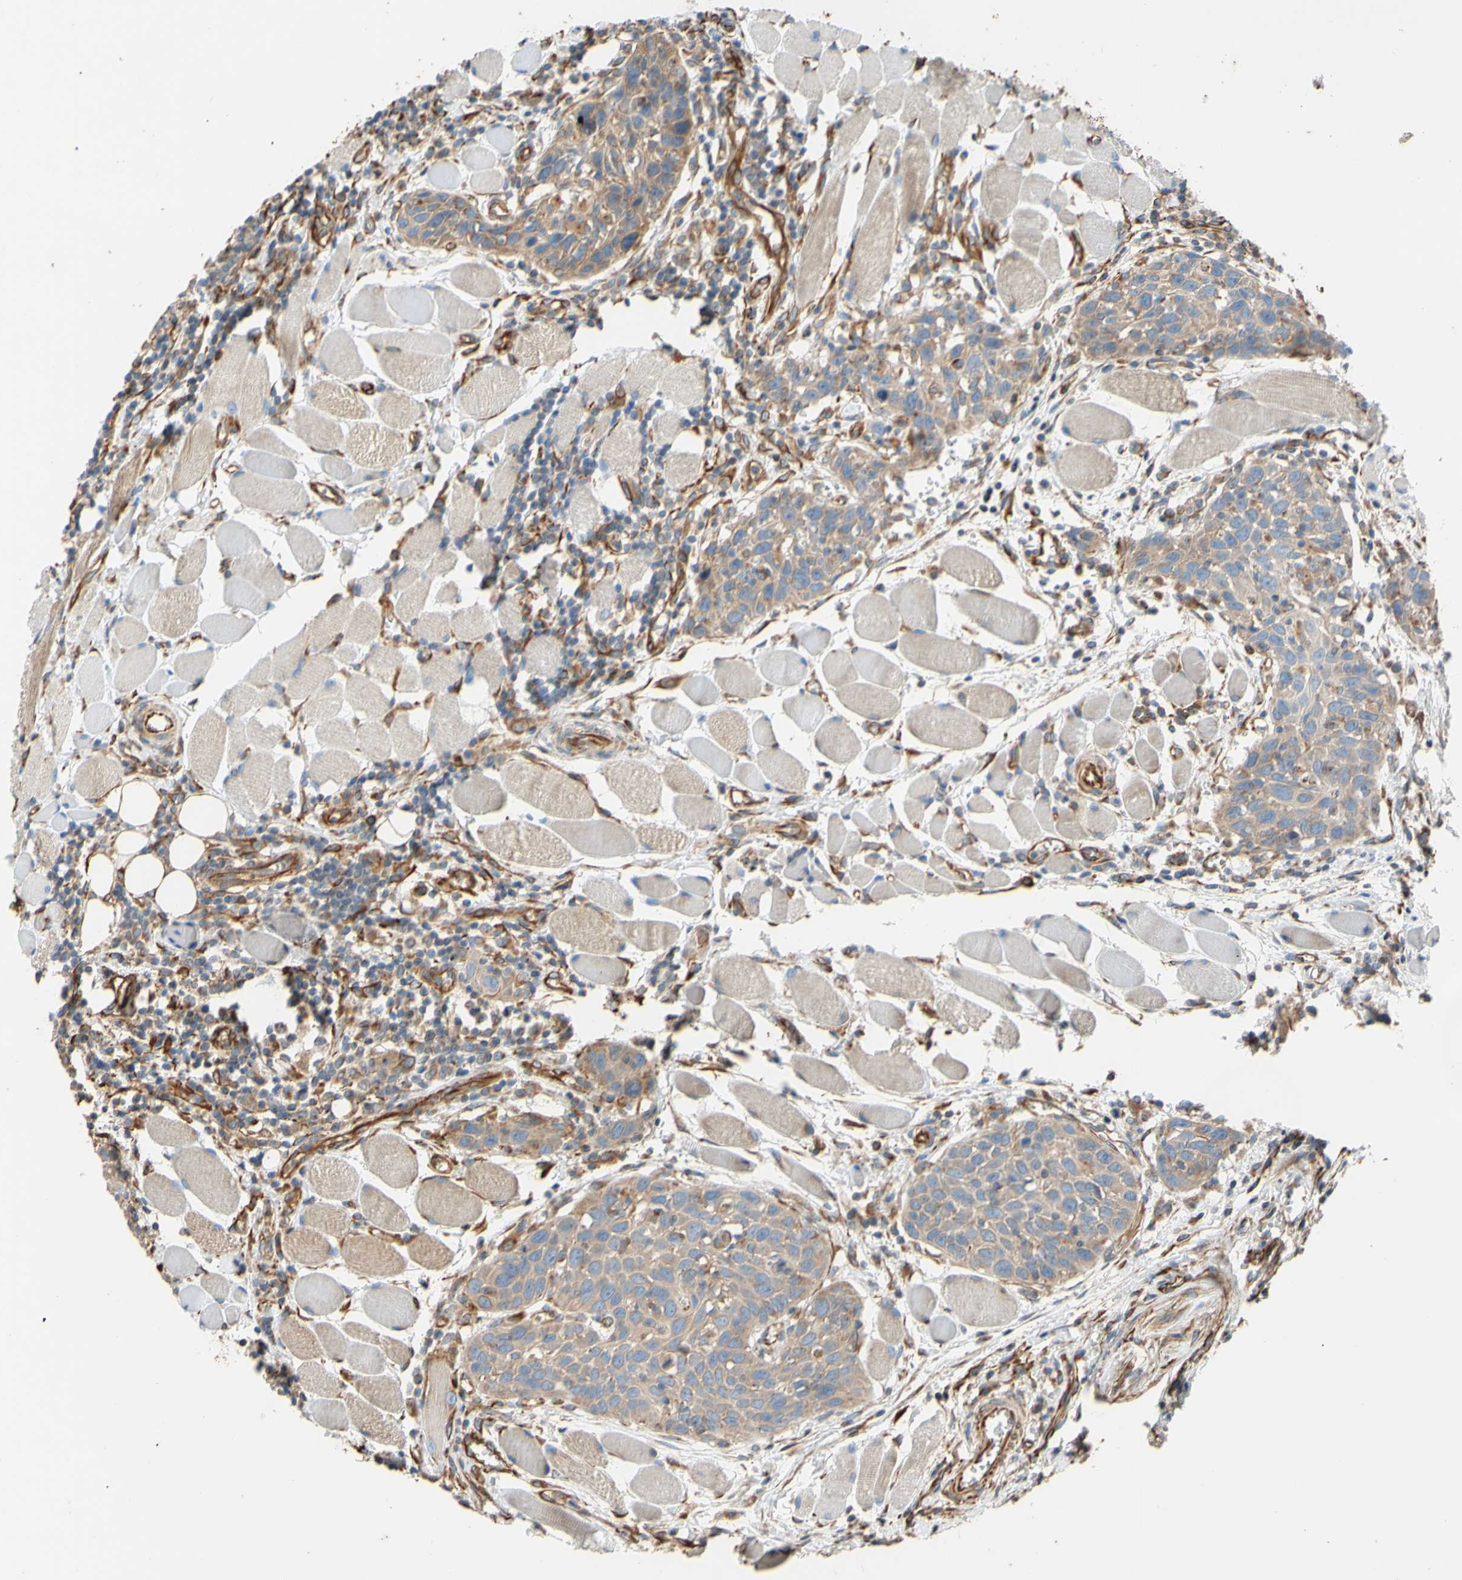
{"staining": {"intensity": "moderate", "quantity": ">75%", "location": "cytoplasmic/membranous"}, "tissue": "head and neck cancer", "cell_type": "Tumor cells", "image_type": "cancer", "snomed": [{"axis": "morphology", "description": "Squamous cell carcinoma, NOS"}, {"axis": "topography", "description": "Oral tissue"}, {"axis": "topography", "description": "Head-Neck"}], "caption": "This is an image of immunohistochemistry (IHC) staining of head and neck cancer, which shows moderate positivity in the cytoplasmic/membranous of tumor cells.", "gene": "C1orf43", "patient": {"sex": "female", "age": 50}}